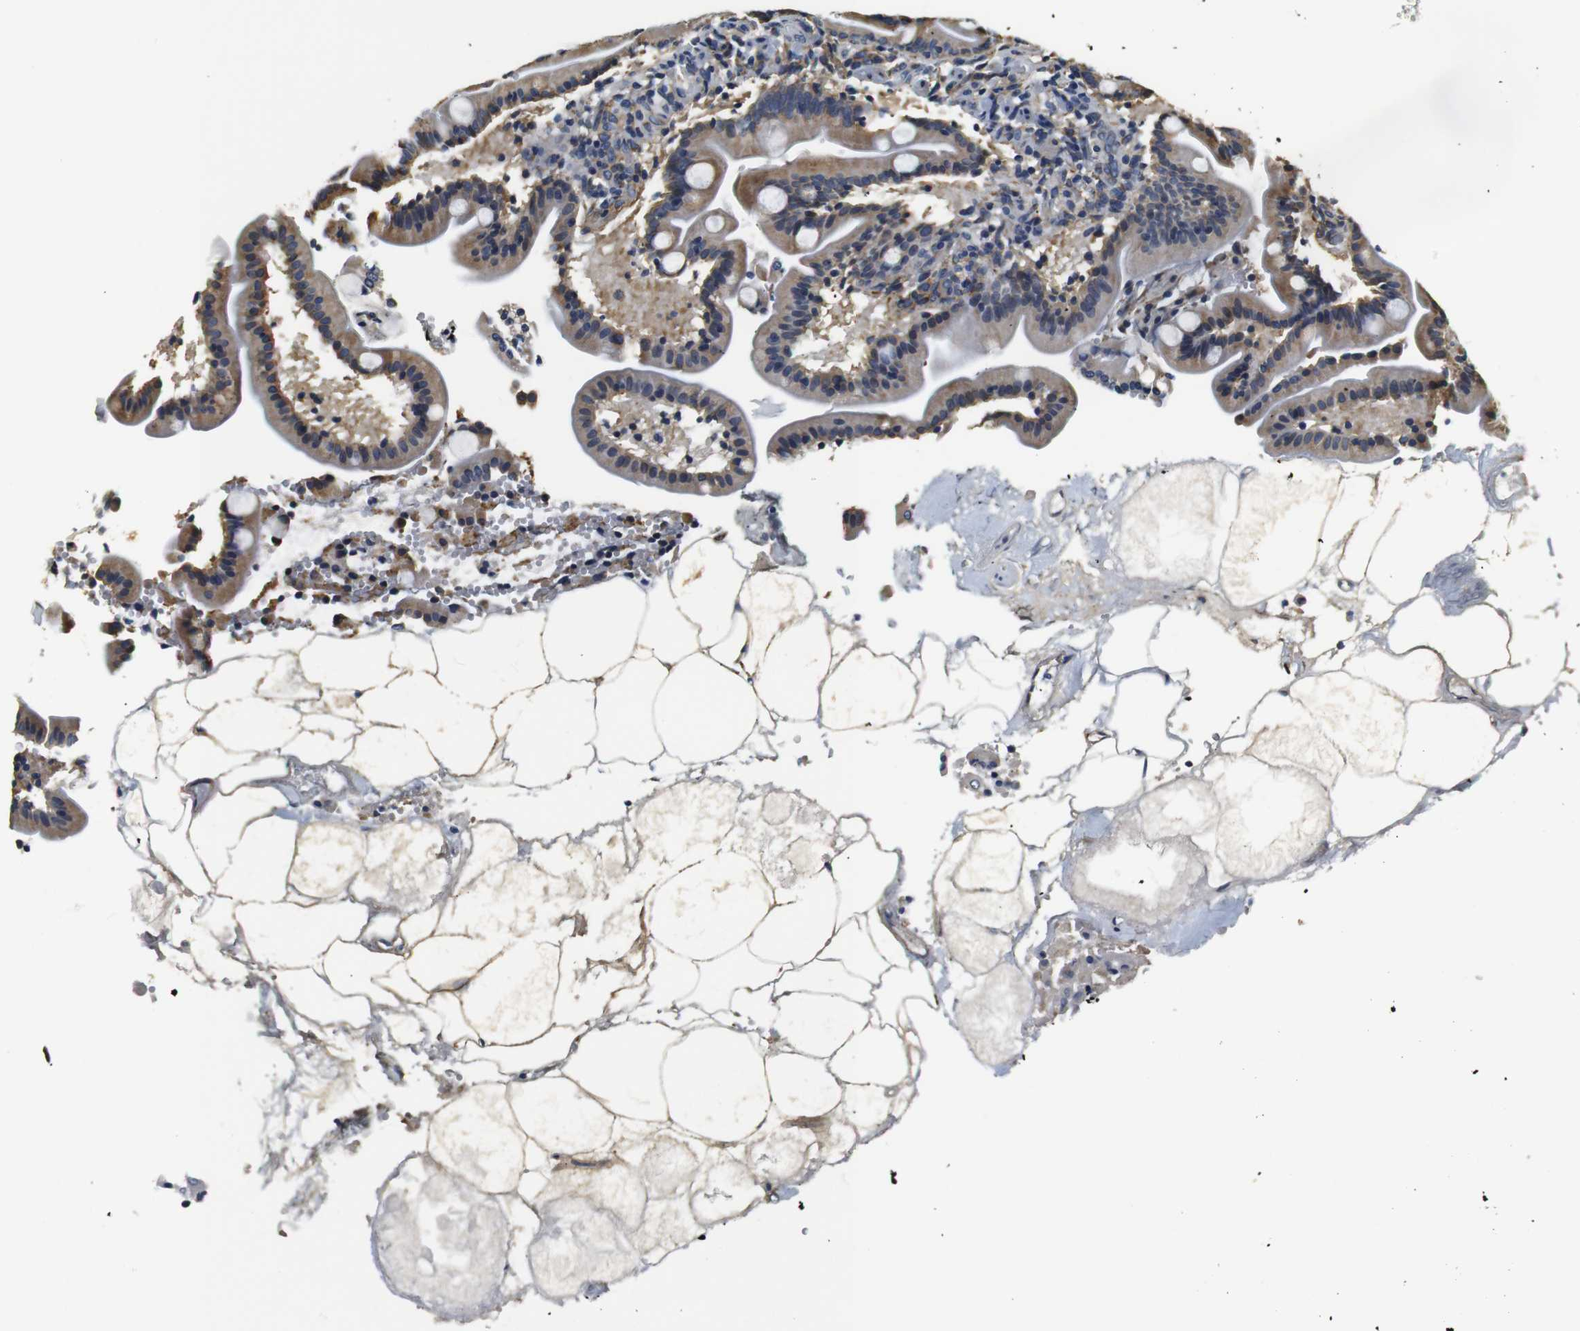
{"staining": {"intensity": "moderate", "quantity": "25%-75%", "location": "cytoplasmic/membranous"}, "tissue": "duodenum", "cell_type": "Glandular cells", "image_type": "normal", "snomed": [{"axis": "morphology", "description": "Normal tissue, NOS"}, {"axis": "topography", "description": "Duodenum"}], "caption": "A brown stain highlights moderate cytoplasmic/membranous staining of a protein in glandular cells of unremarkable duodenum.", "gene": "COL1A1", "patient": {"sex": "male", "age": 54}}